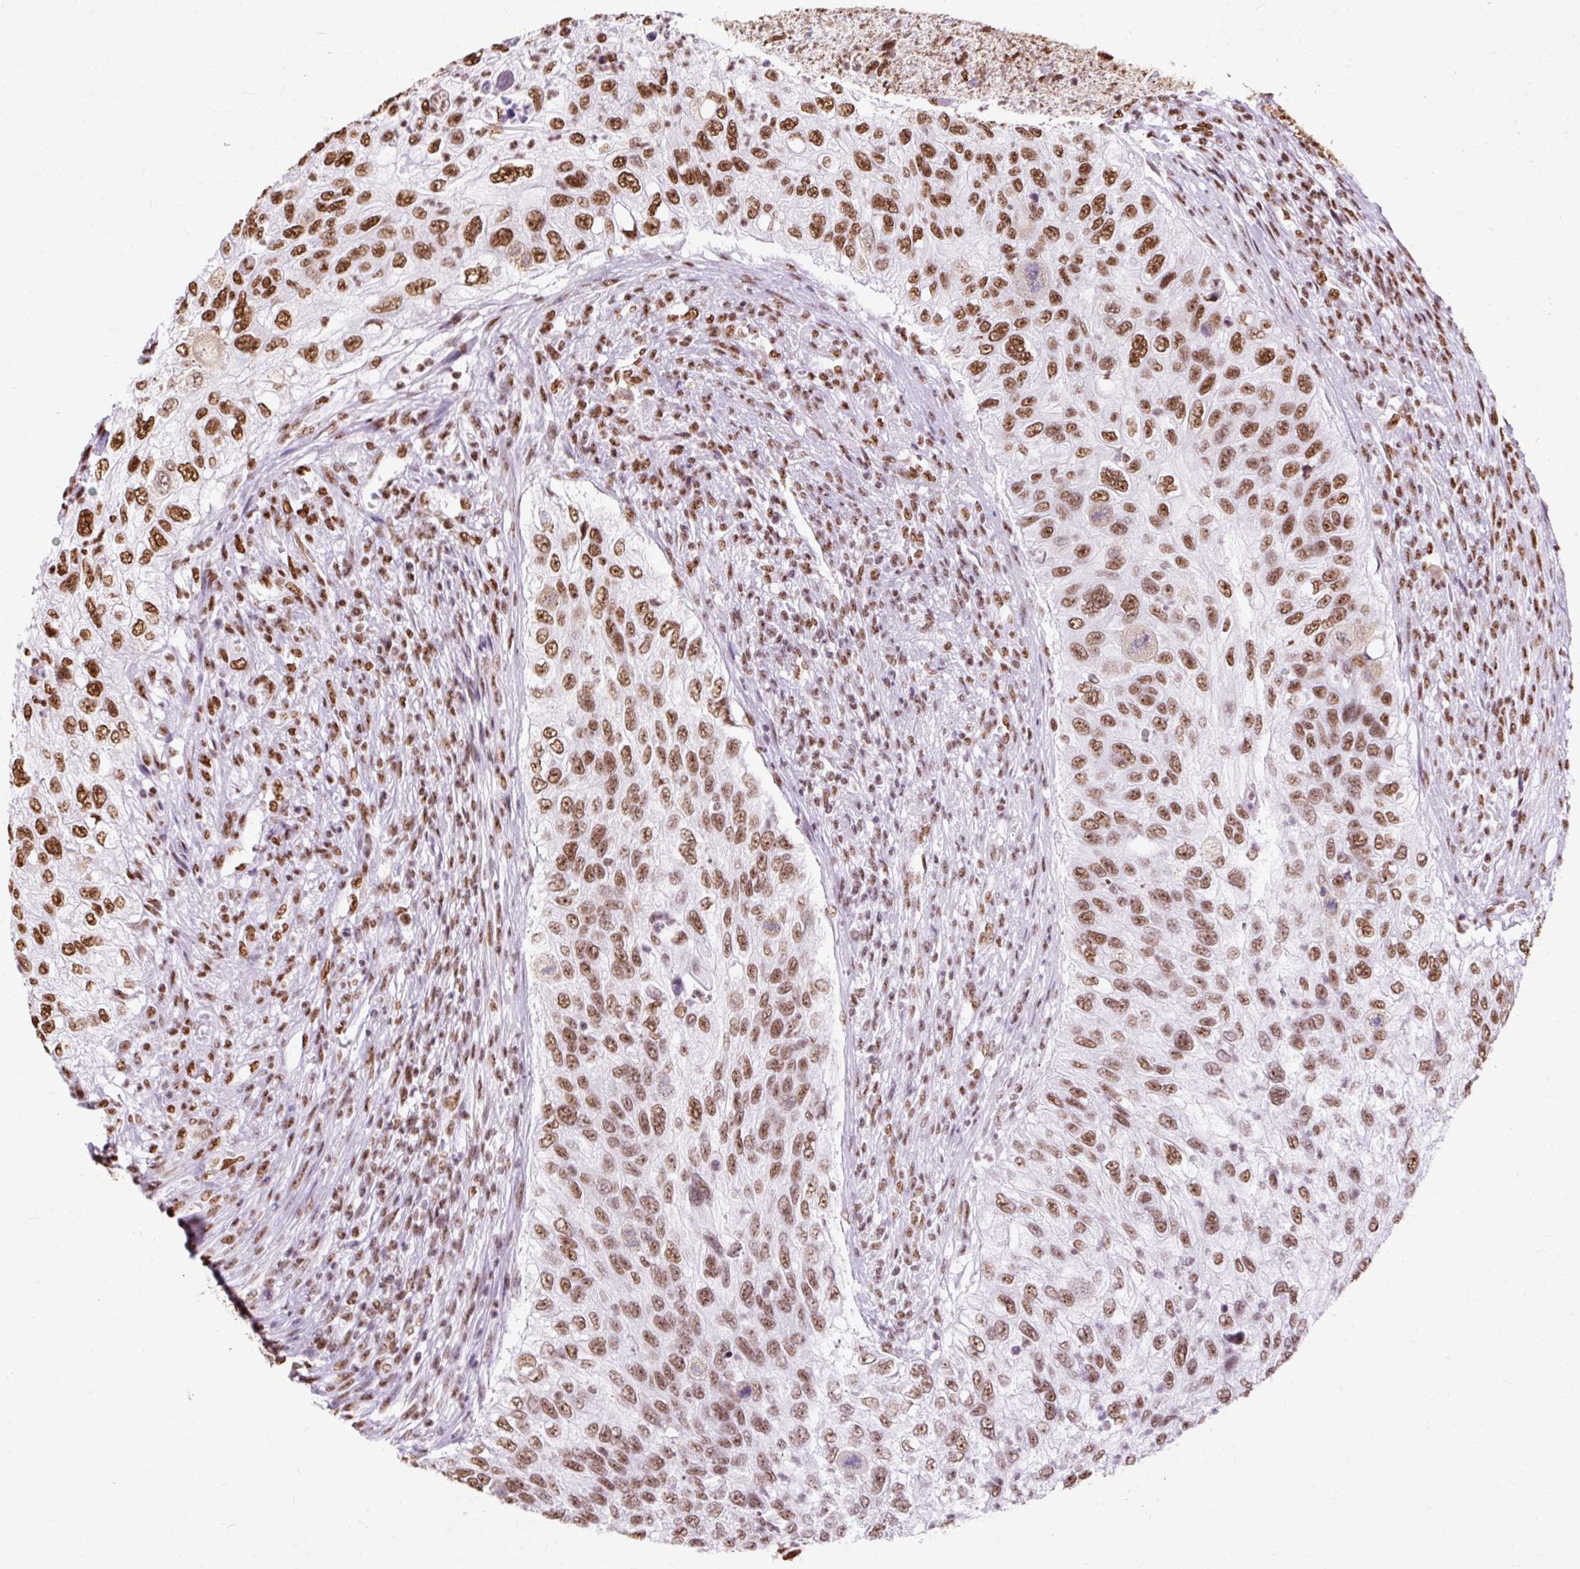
{"staining": {"intensity": "moderate", "quantity": ">75%", "location": "nuclear"}, "tissue": "urothelial cancer", "cell_type": "Tumor cells", "image_type": "cancer", "snomed": [{"axis": "morphology", "description": "Urothelial carcinoma, High grade"}, {"axis": "topography", "description": "Urinary bladder"}], "caption": "Urothelial cancer stained with IHC exhibits moderate nuclear positivity in about >75% of tumor cells. (brown staining indicates protein expression, while blue staining denotes nuclei).", "gene": "XRCC6", "patient": {"sex": "female", "age": 60}}